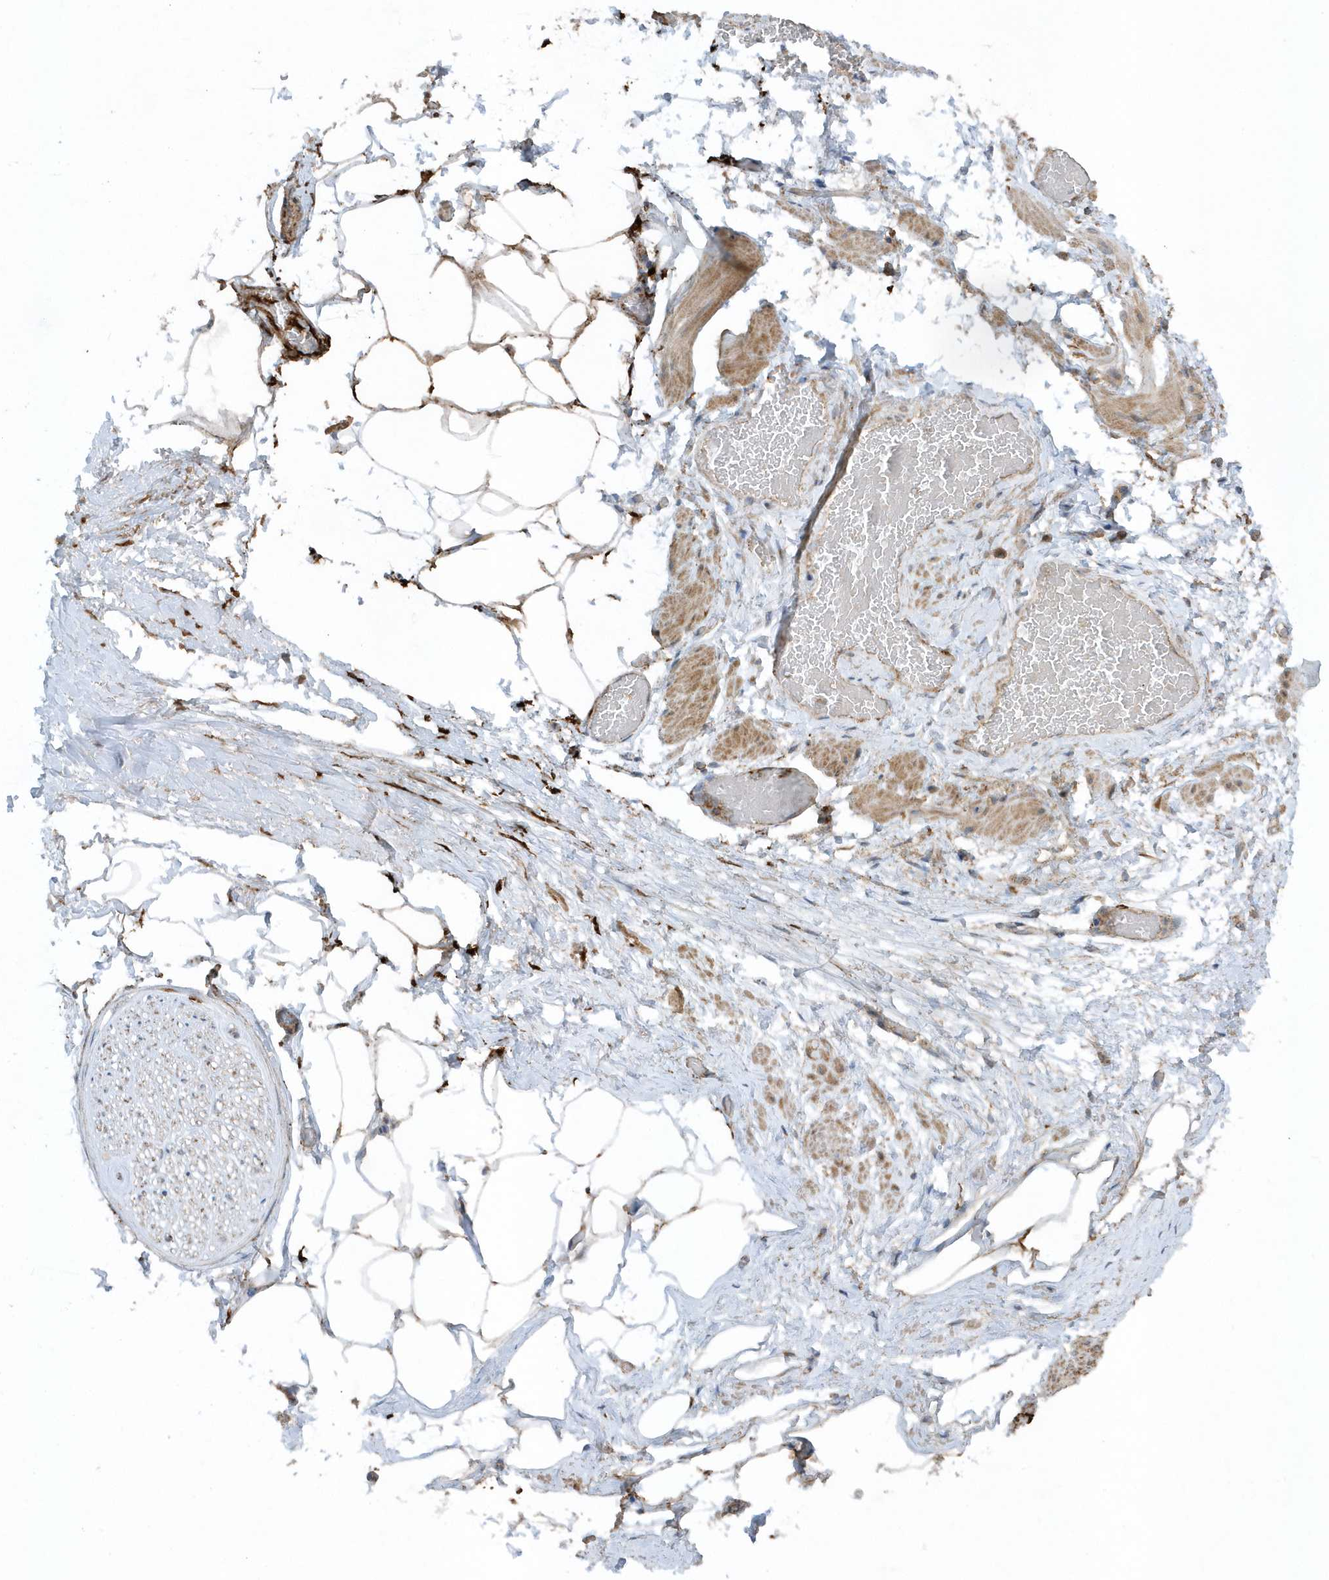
{"staining": {"intensity": "negative", "quantity": "none", "location": "none"}, "tissue": "adipose tissue", "cell_type": "Adipocytes", "image_type": "normal", "snomed": [{"axis": "morphology", "description": "Normal tissue, NOS"}, {"axis": "morphology", "description": "Adenocarcinoma, Low grade"}, {"axis": "topography", "description": "Prostate"}, {"axis": "topography", "description": "Peripheral nerve tissue"}], "caption": "High magnification brightfield microscopy of benign adipose tissue stained with DAB (brown) and counterstained with hematoxylin (blue): adipocytes show no significant staining.", "gene": "SLC38A2", "patient": {"sex": "male", "age": 63}}